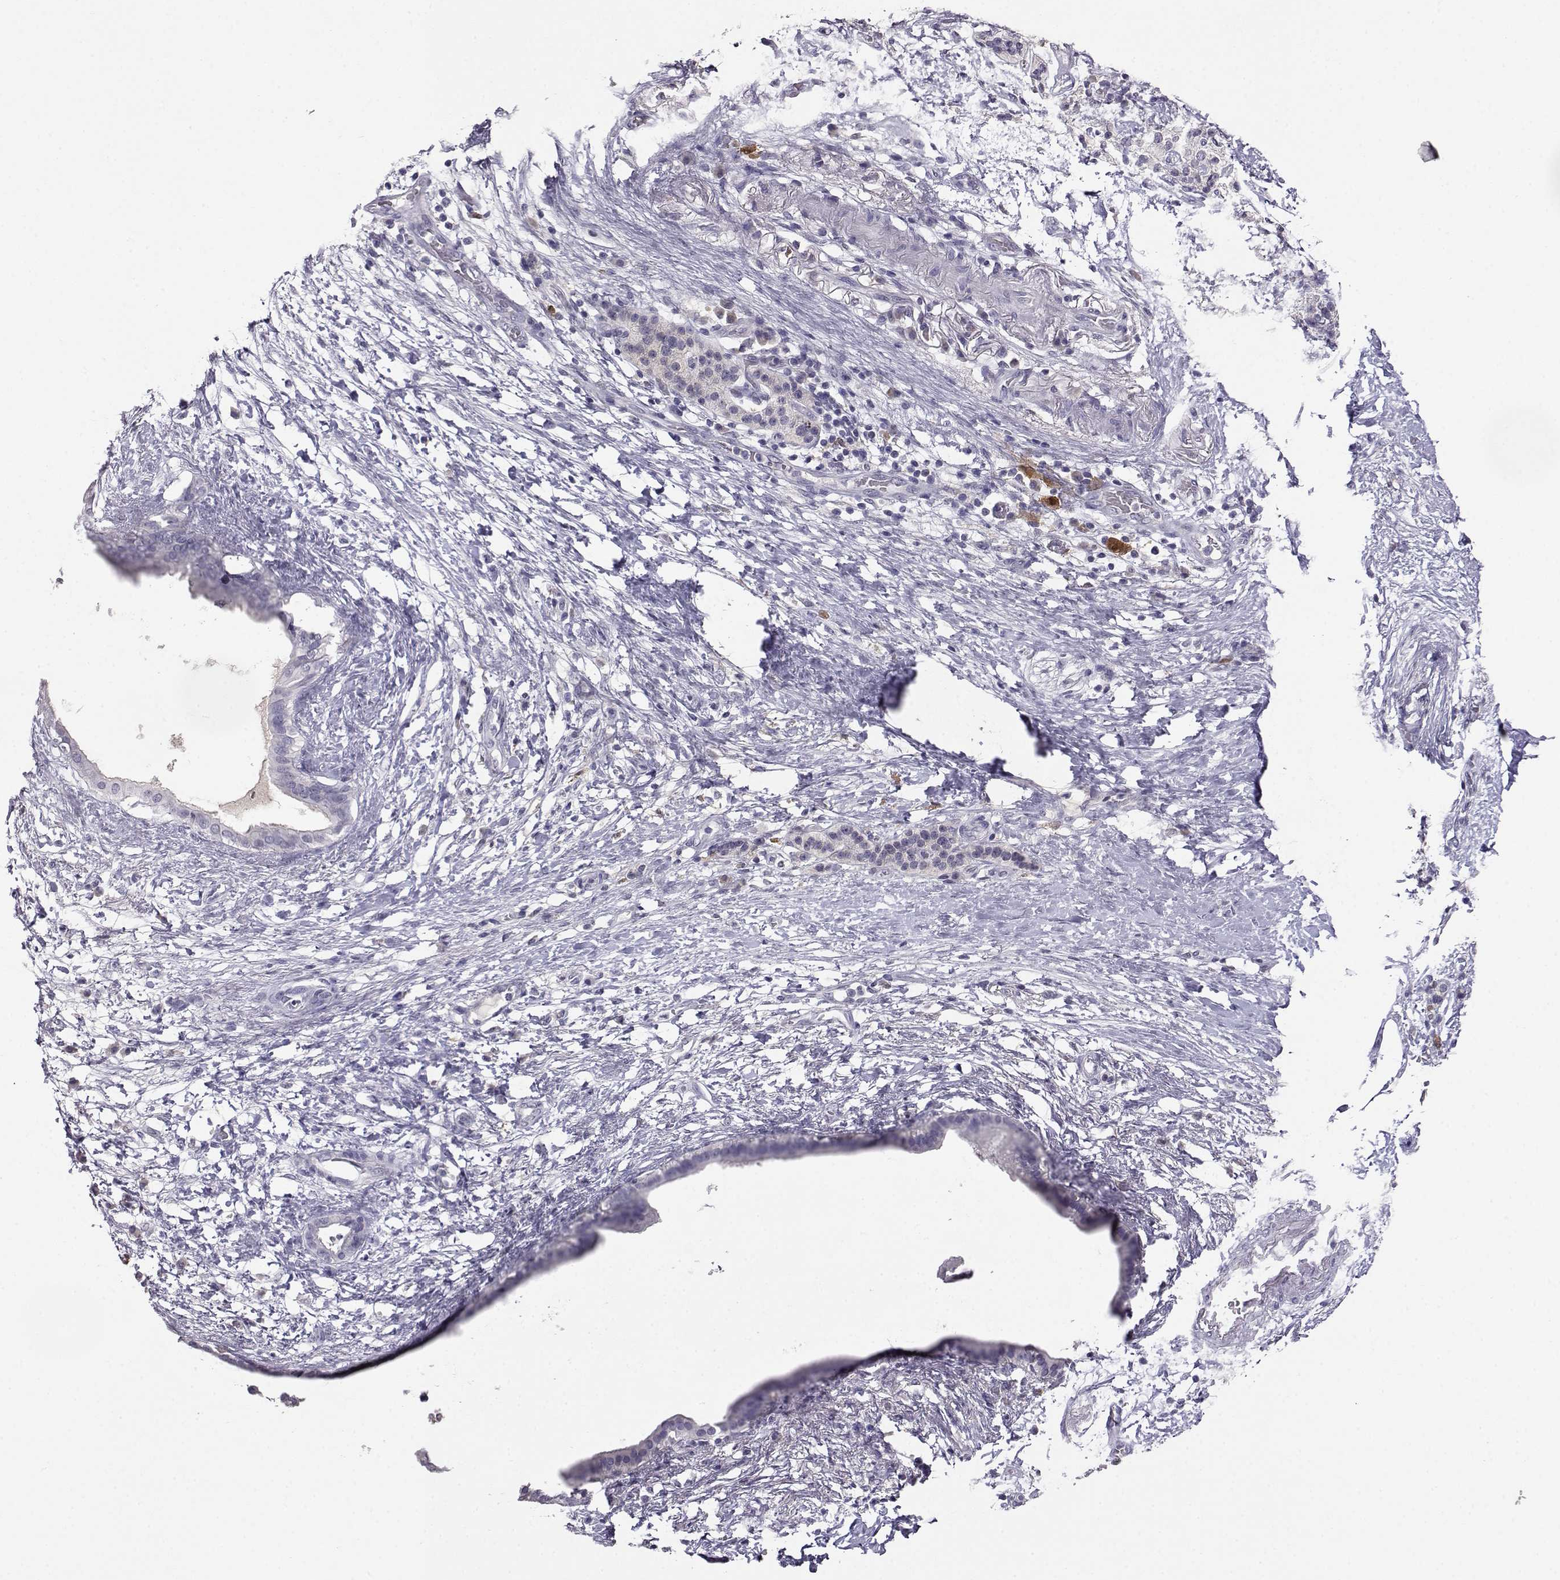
{"staining": {"intensity": "negative", "quantity": "none", "location": "none"}, "tissue": "pancreatic cancer", "cell_type": "Tumor cells", "image_type": "cancer", "snomed": [{"axis": "morphology", "description": "Adenocarcinoma, NOS"}, {"axis": "topography", "description": "Pancreas"}], "caption": "DAB immunohistochemical staining of pancreatic cancer reveals no significant expression in tumor cells.", "gene": "AKR1B1", "patient": {"sex": "female", "age": 72}}